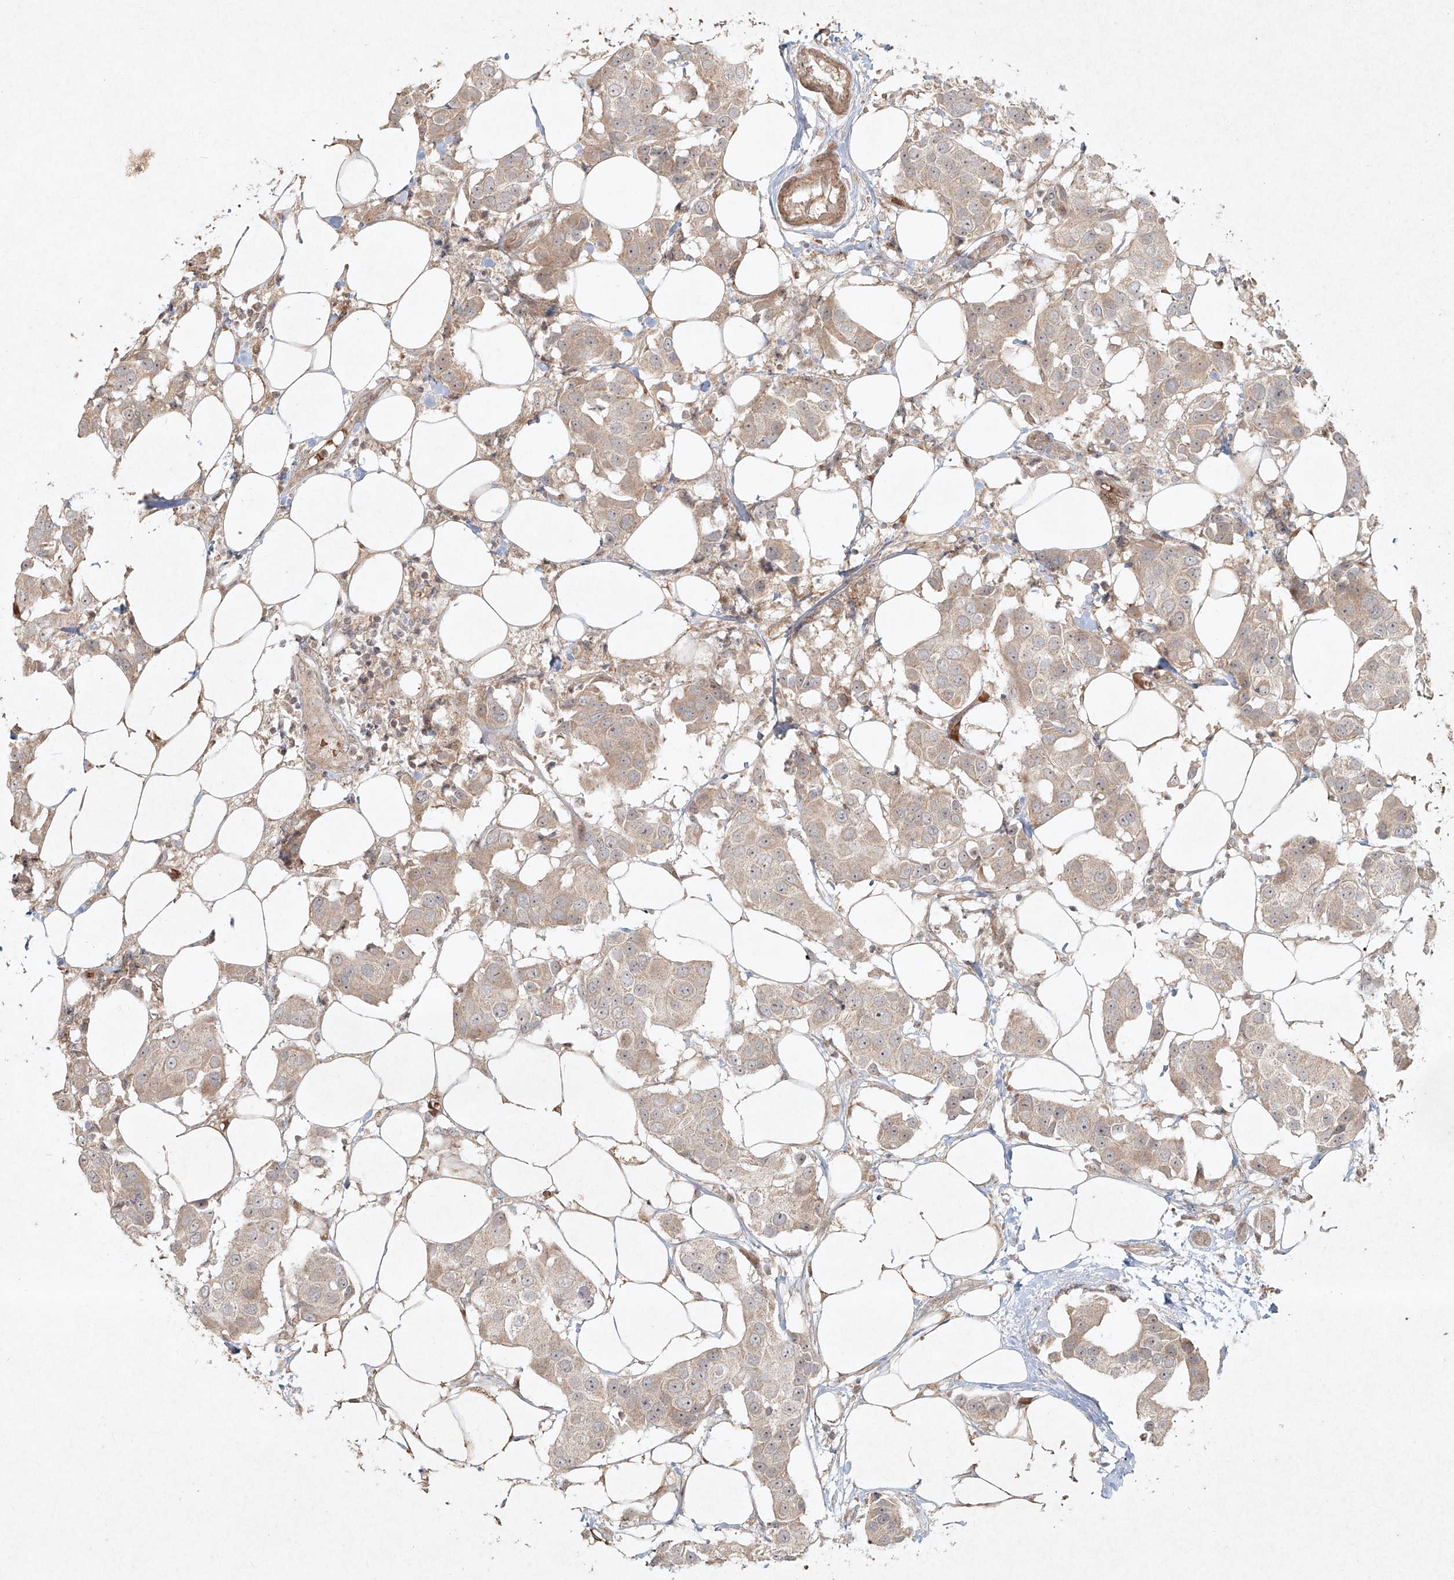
{"staining": {"intensity": "weak", "quantity": "<25%", "location": "cytoplasmic/membranous,nuclear"}, "tissue": "breast cancer", "cell_type": "Tumor cells", "image_type": "cancer", "snomed": [{"axis": "morphology", "description": "Normal tissue, NOS"}, {"axis": "morphology", "description": "Duct carcinoma"}, {"axis": "topography", "description": "Breast"}], "caption": "Photomicrograph shows no protein positivity in tumor cells of breast cancer tissue.", "gene": "CYYR1", "patient": {"sex": "female", "age": 39}}